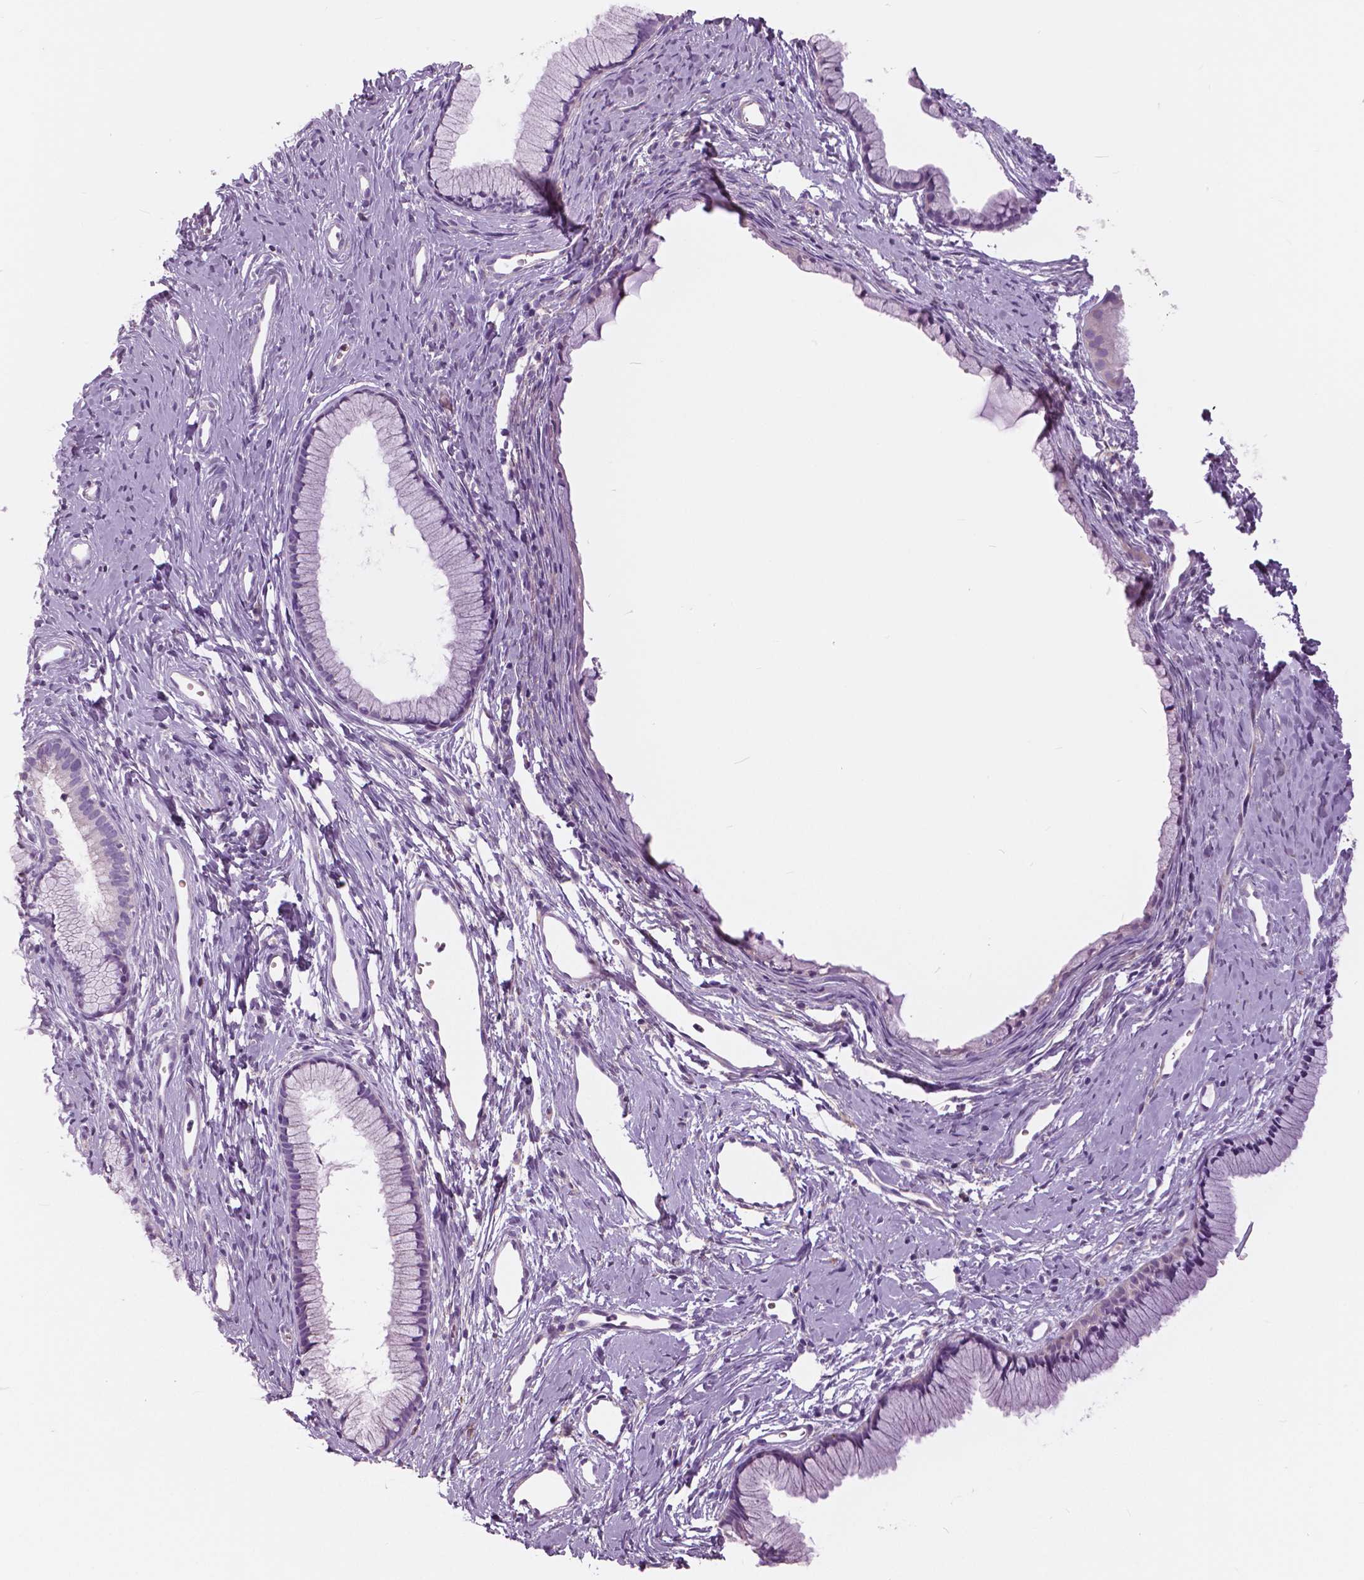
{"staining": {"intensity": "negative", "quantity": "none", "location": "none"}, "tissue": "cervix", "cell_type": "Glandular cells", "image_type": "normal", "snomed": [{"axis": "morphology", "description": "Normal tissue, NOS"}, {"axis": "topography", "description": "Cervix"}], "caption": "Glandular cells show no significant staining in benign cervix. (Stains: DAB (3,3'-diaminobenzidine) IHC with hematoxylin counter stain, Microscopy: brightfield microscopy at high magnification).", "gene": "SERPINI1", "patient": {"sex": "female", "age": 40}}